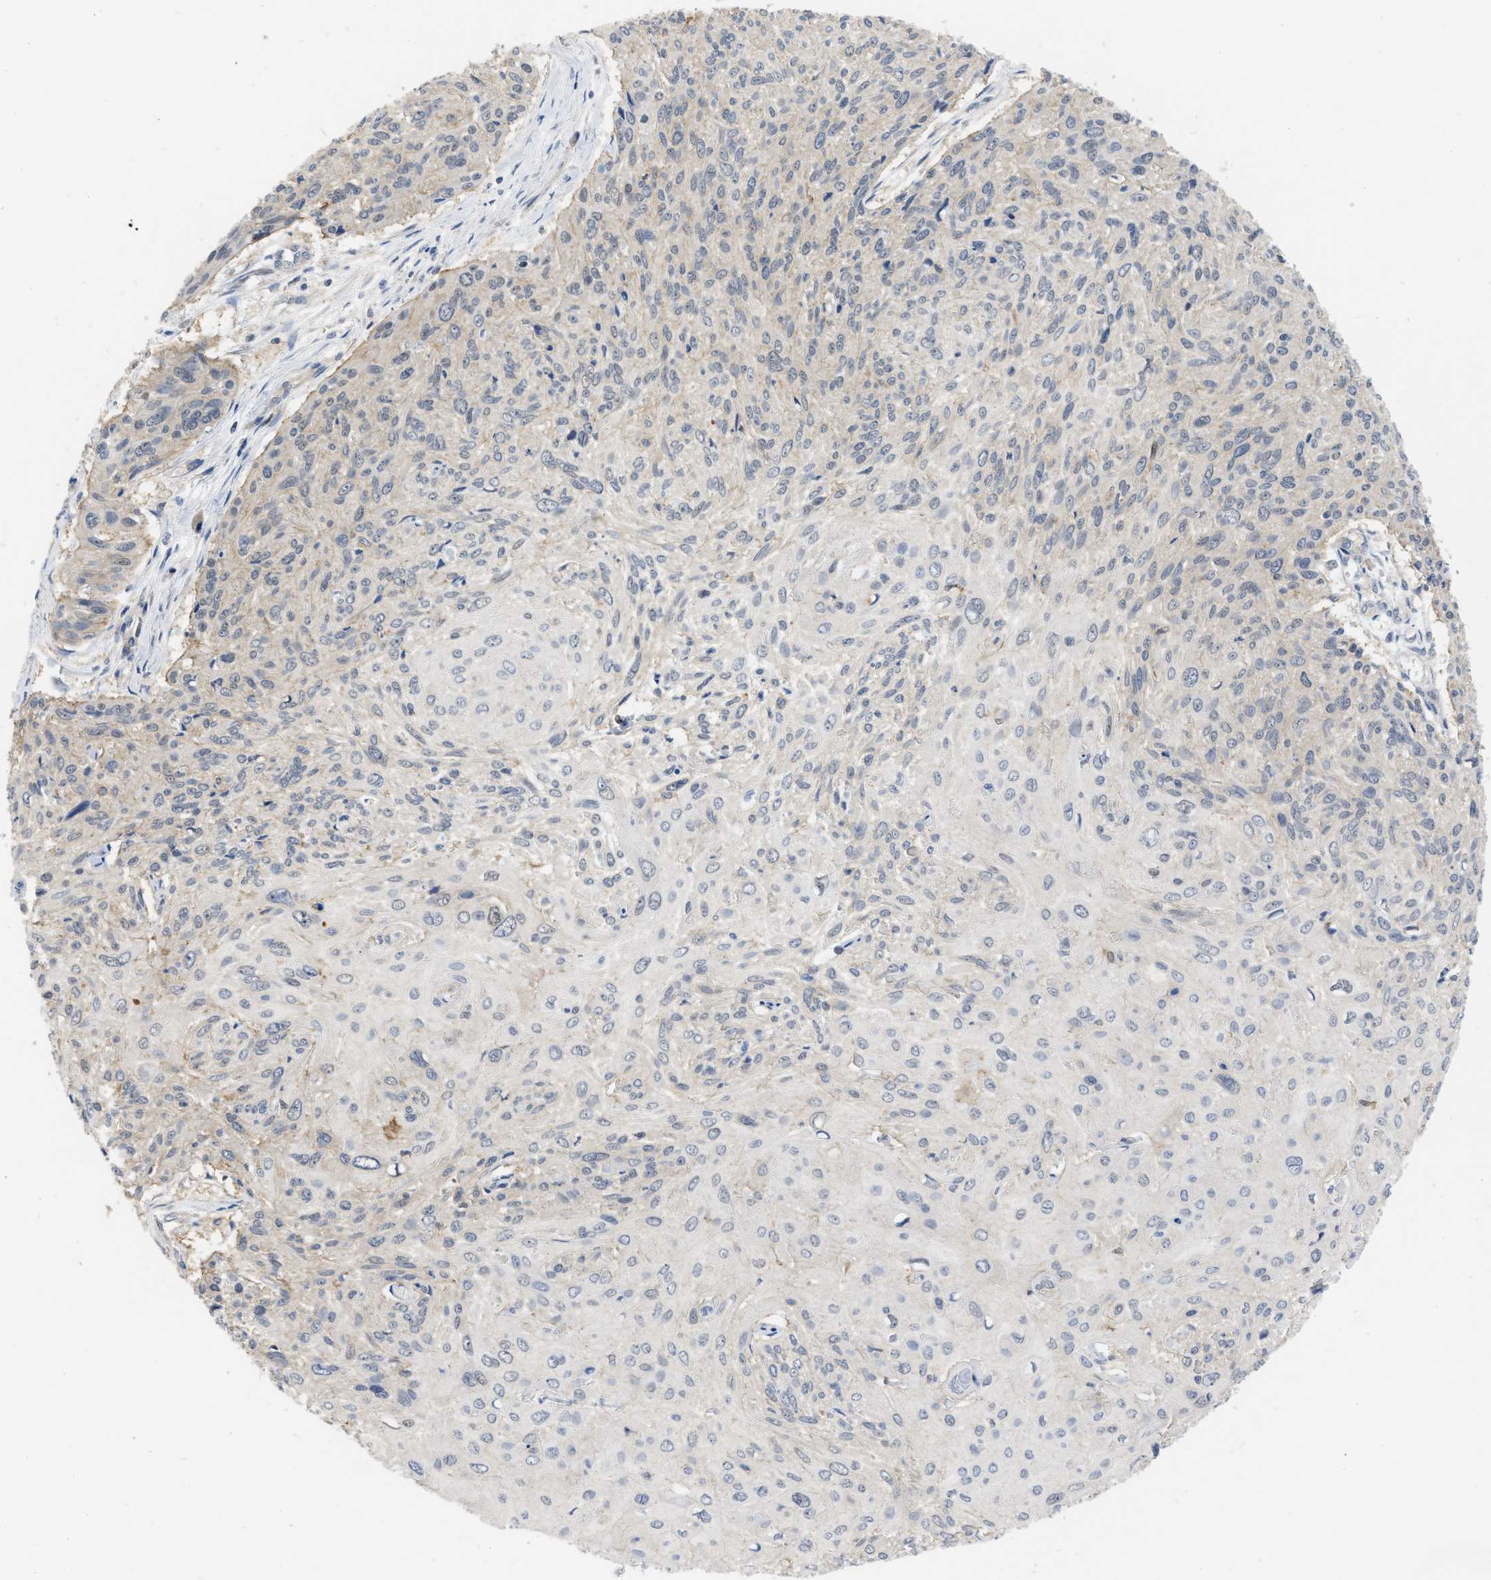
{"staining": {"intensity": "negative", "quantity": "none", "location": "none"}, "tissue": "cervical cancer", "cell_type": "Tumor cells", "image_type": "cancer", "snomed": [{"axis": "morphology", "description": "Squamous cell carcinoma, NOS"}, {"axis": "topography", "description": "Cervix"}], "caption": "A high-resolution image shows immunohistochemistry staining of cervical cancer, which exhibits no significant positivity in tumor cells.", "gene": "NAPEPLD", "patient": {"sex": "female", "age": 51}}